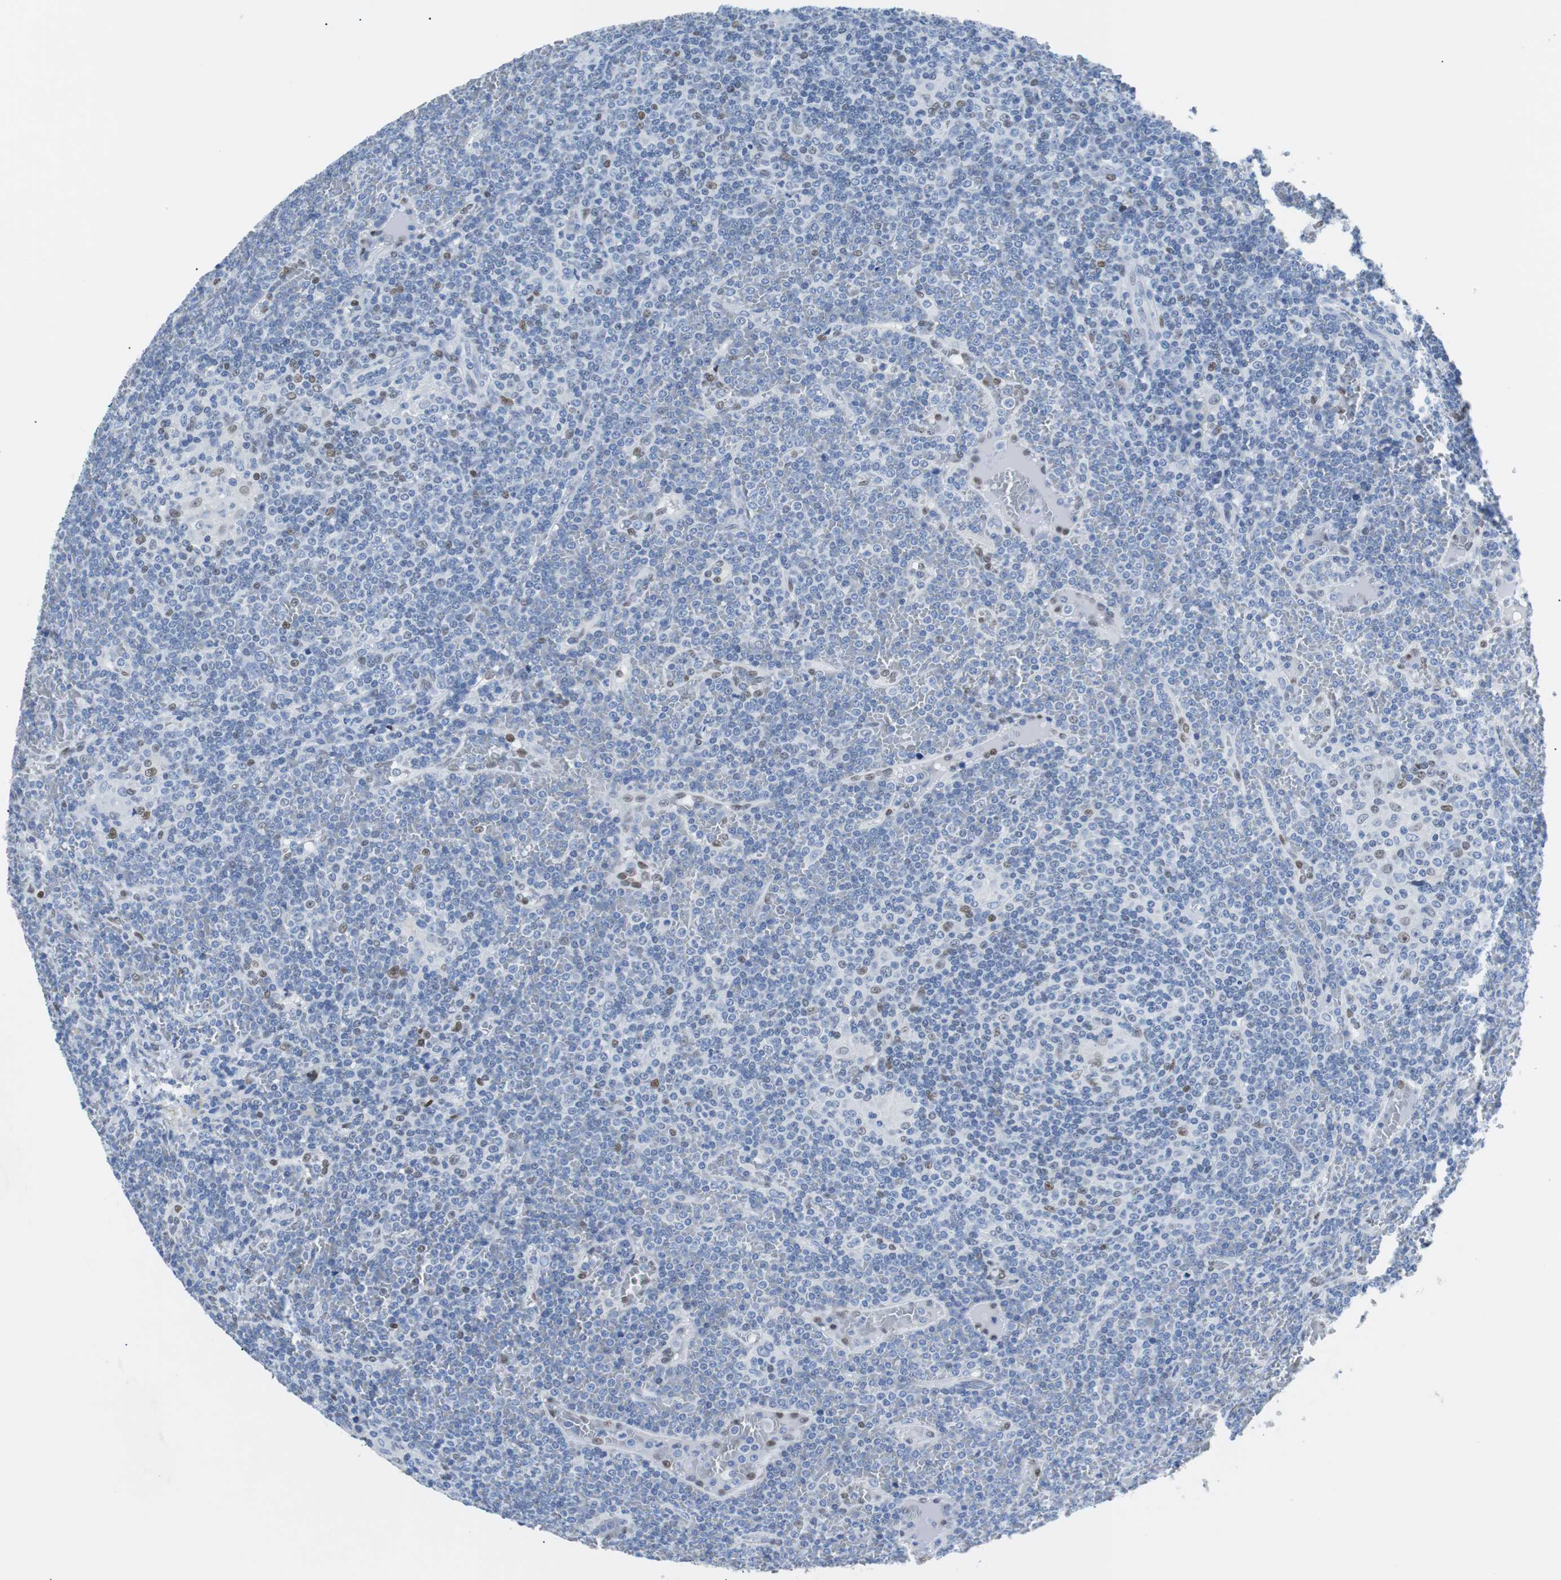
{"staining": {"intensity": "weak", "quantity": "<25%", "location": "nuclear"}, "tissue": "lymphoma", "cell_type": "Tumor cells", "image_type": "cancer", "snomed": [{"axis": "morphology", "description": "Malignant lymphoma, non-Hodgkin's type, Low grade"}, {"axis": "topography", "description": "Spleen"}], "caption": "Immunohistochemistry (IHC) of human lymphoma exhibits no expression in tumor cells.", "gene": "JUN", "patient": {"sex": "female", "age": 19}}